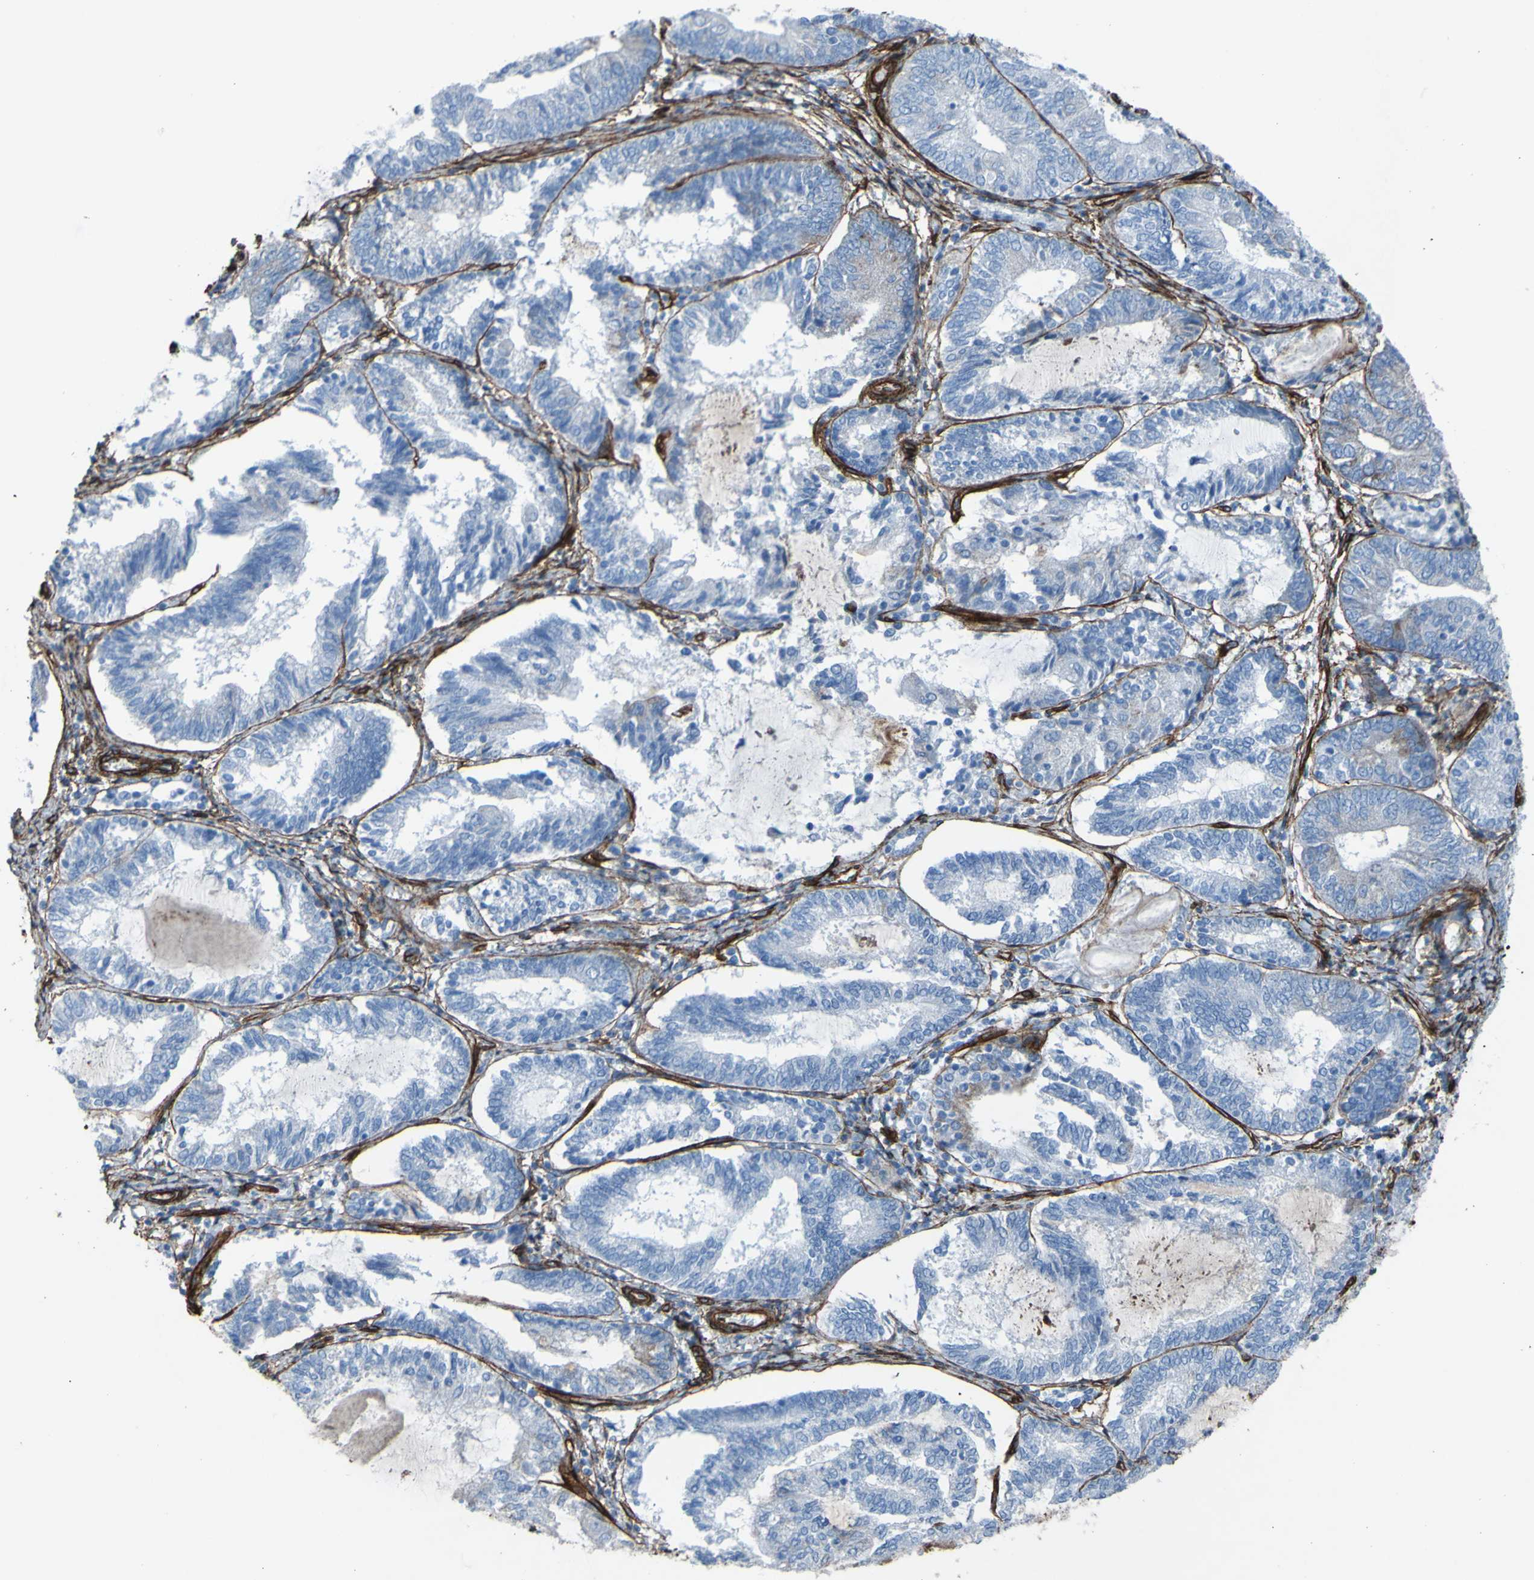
{"staining": {"intensity": "negative", "quantity": "none", "location": "none"}, "tissue": "endometrial cancer", "cell_type": "Tumor cells", "image_type": "cancer", "snomed": [{"axis": "morphology", "description": "Adenocarcinoma, NOS"}, {"axis": "topography", "description": "Endometrium"}], "caption": "Endometrial adenocarcinoma stained for a protein using immunohistochemistry shows no expression tumor cells.", "gene": "COL4A2", "patient": {"sex": "female", "age": 81}}